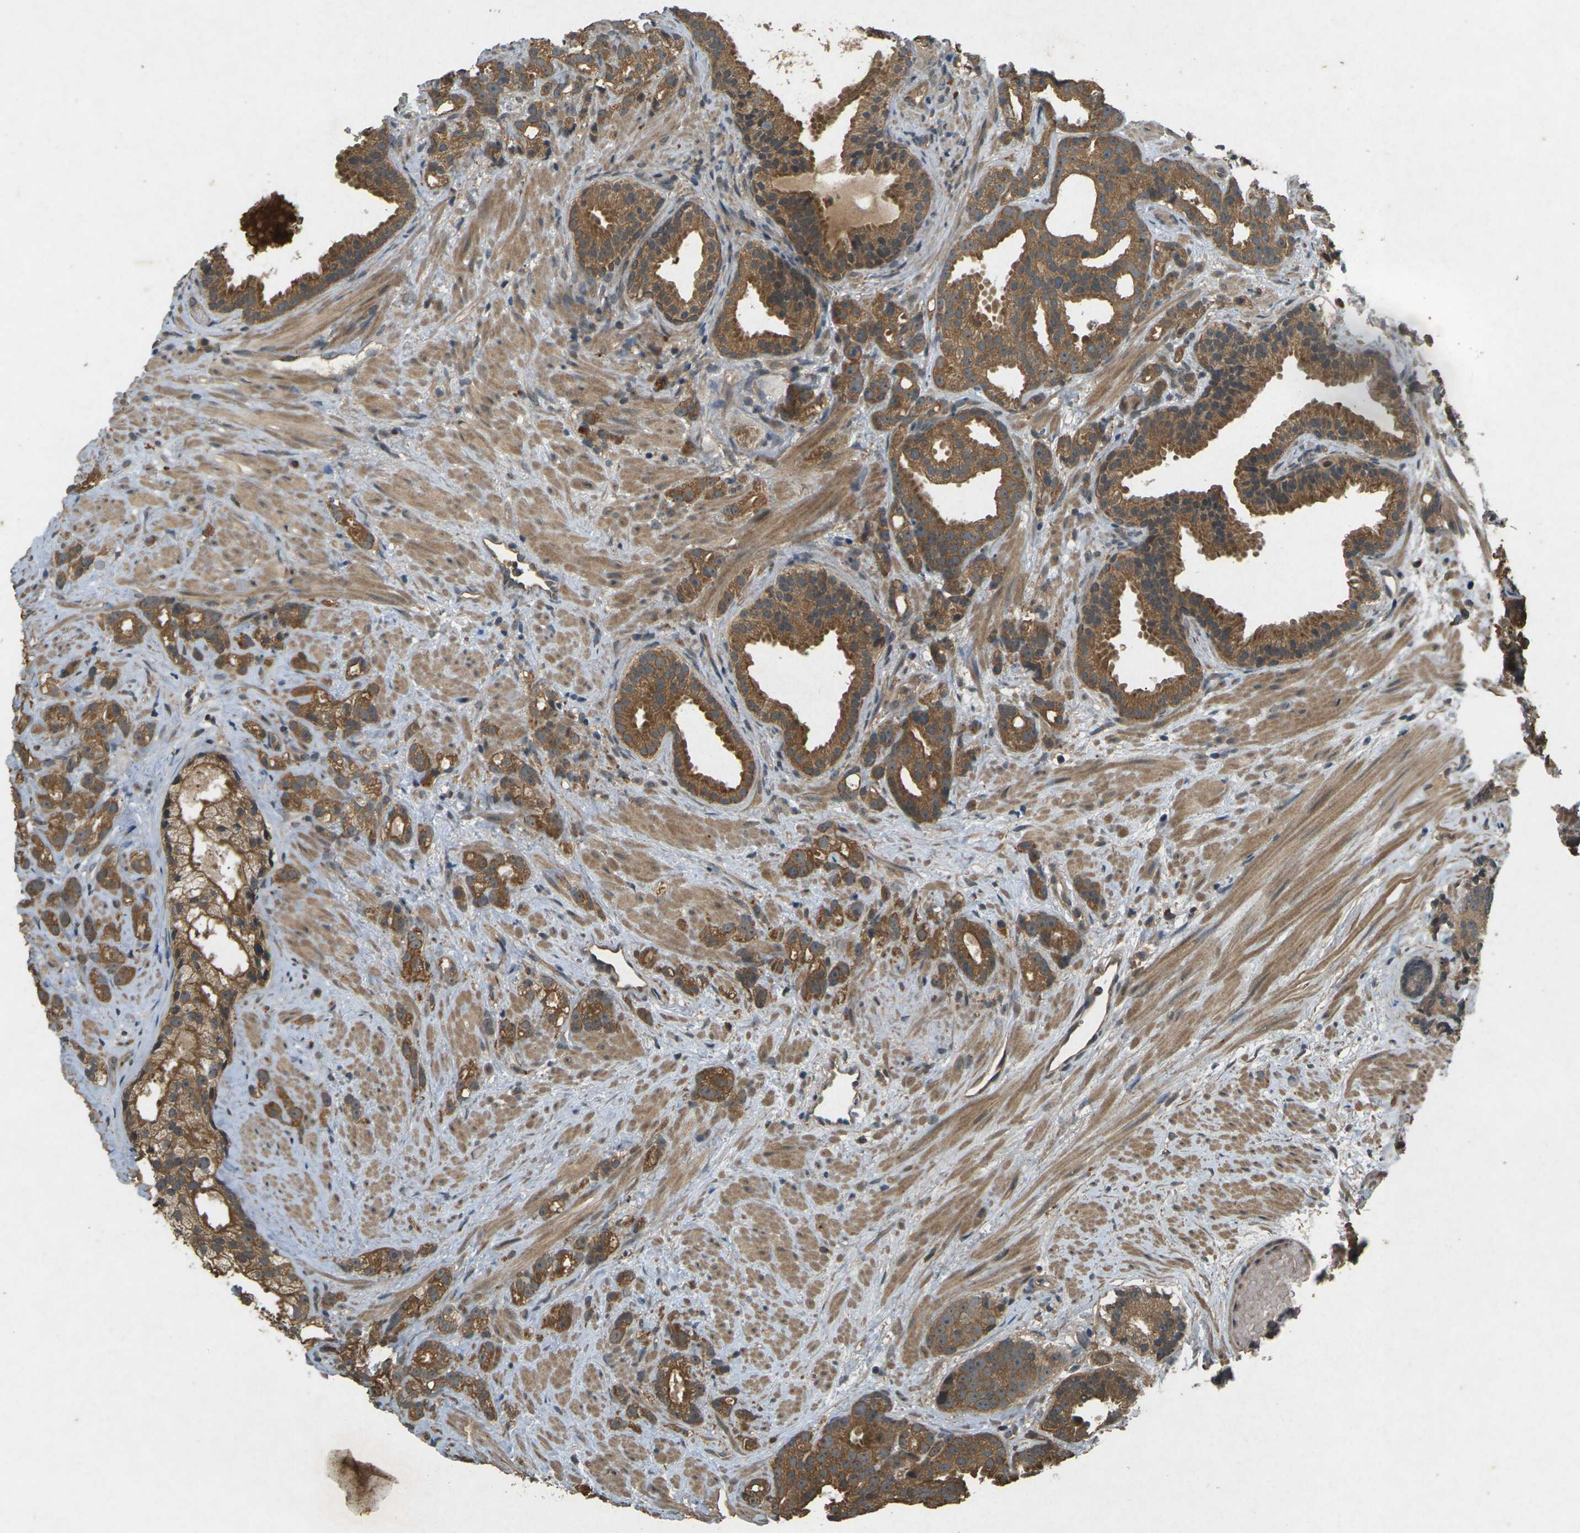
{"staining": {"intensity": "strong", "quantity": ">75%", "location": "cytoplasmic/membranous"}, "tissue": "prostate cancer", "cell_type": "Tumor cells", "image_type": "cancer", "snomed": [{"axis": "morphology", "description": "Adenocarcinoma, Low grade"}, {"axis": "topography", "description": "Prostate"}], "caption": "IHC histopathology image of neoplastic tissue: human prostate cancer (adenocarcinoma (low-grade)) stained using IHC displays high levels of strong protein expression localized specifically in the cytoplasmic/membranous of tumor cells, appearing as a cytoplasmic/membranous brown color.", "gene": "TAP1", "patient": {"sex": "male", "age": 89}}